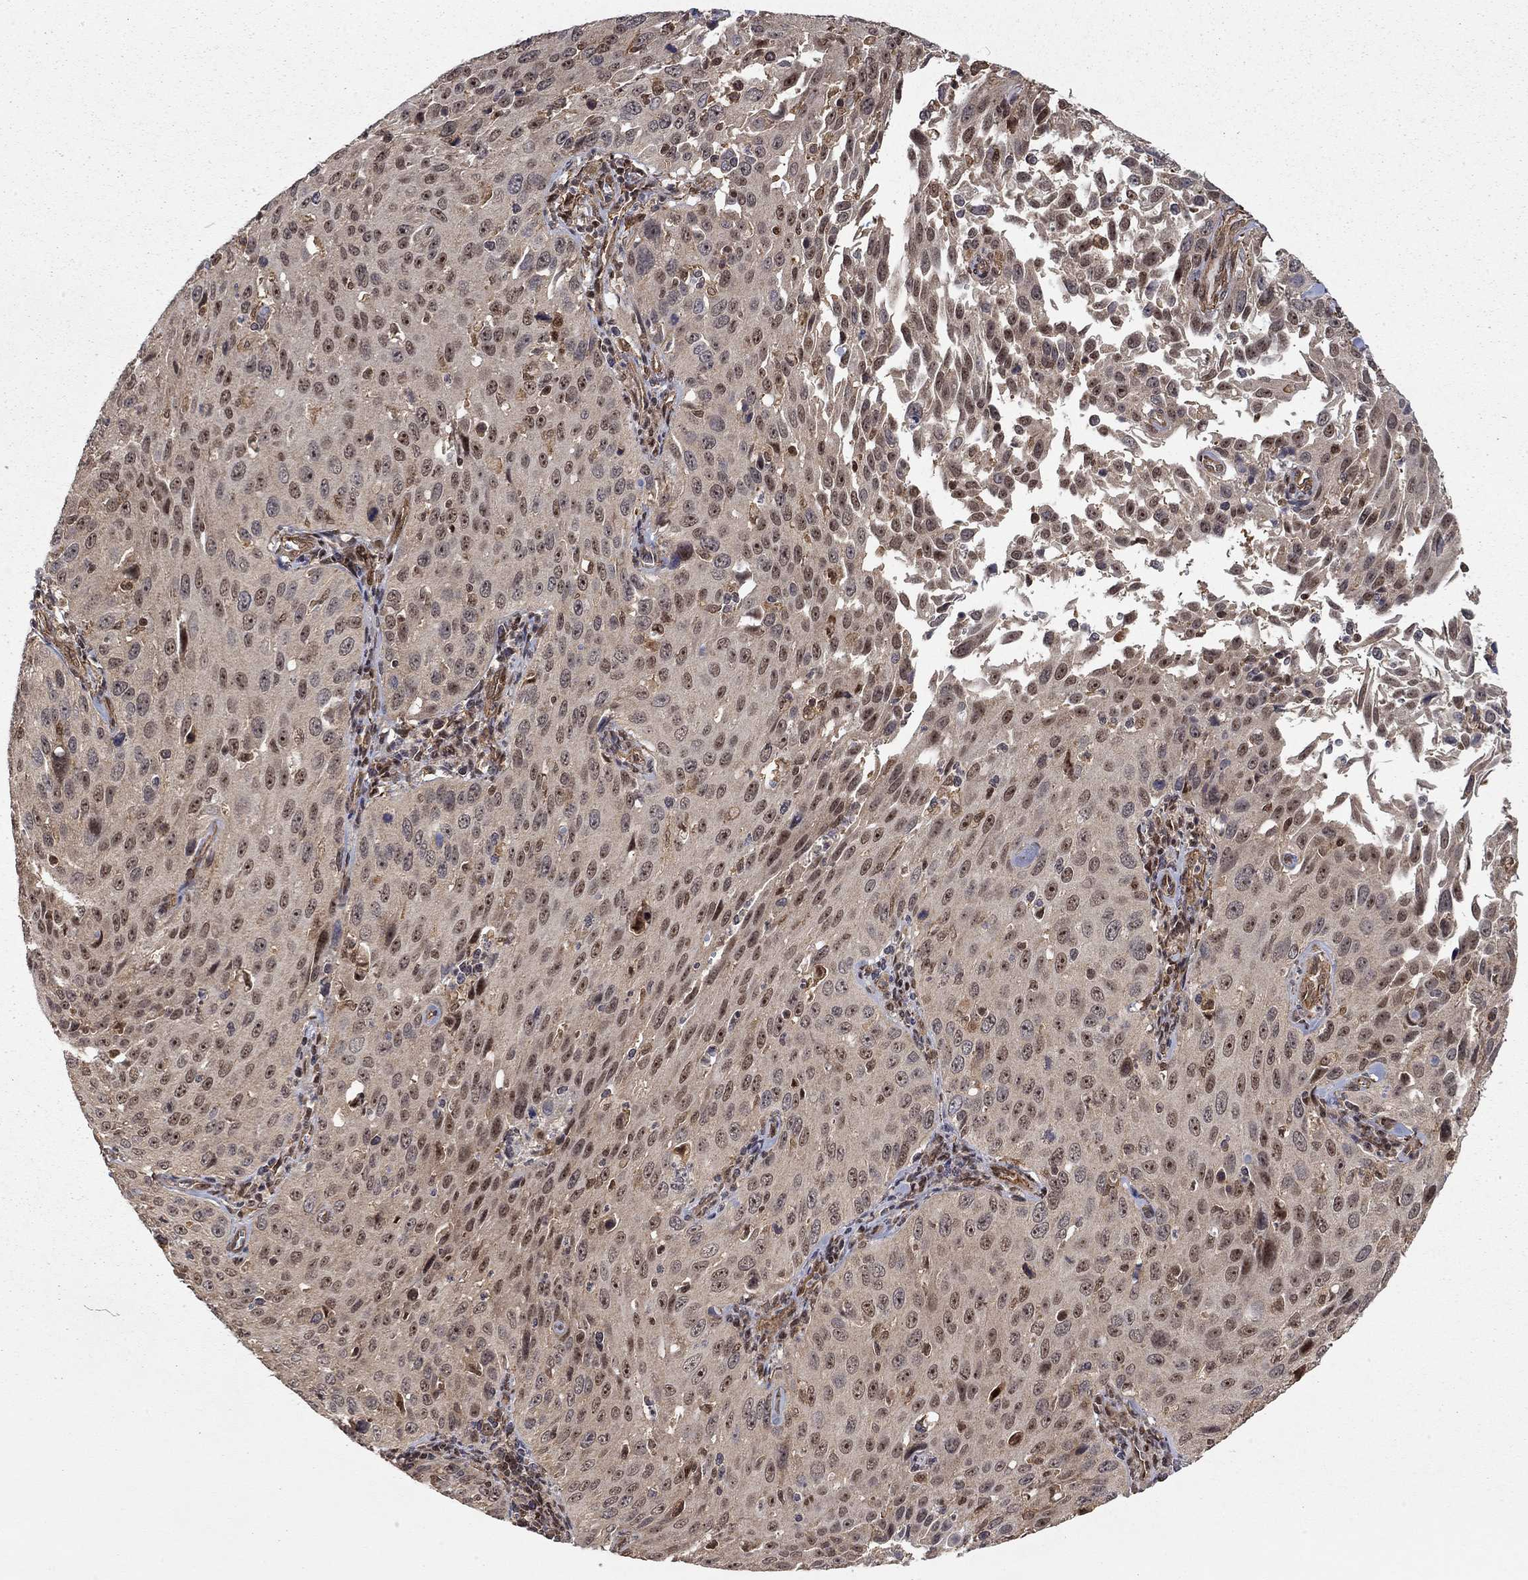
{"staining": {"intensity": "moderate", "quantity": "<25%", "location": "nuclear"}, "tissue": "cervical cancer", "cell_type": "Tumor cells", "image_type": "cancer", "snomed": [{"axis": "morphology", "description": "Squamous cell carcinoma, NOS"}, {"axis": "topography", "description": "Cervix"}], "caption": "Human cervical squamous cell carcinoma stained for a protein (brown) shows moderate nuclear positive expression in about <25% of tumor cells.", "gene": "TDP1", "patient": {"sex": "female", "age": 26}}